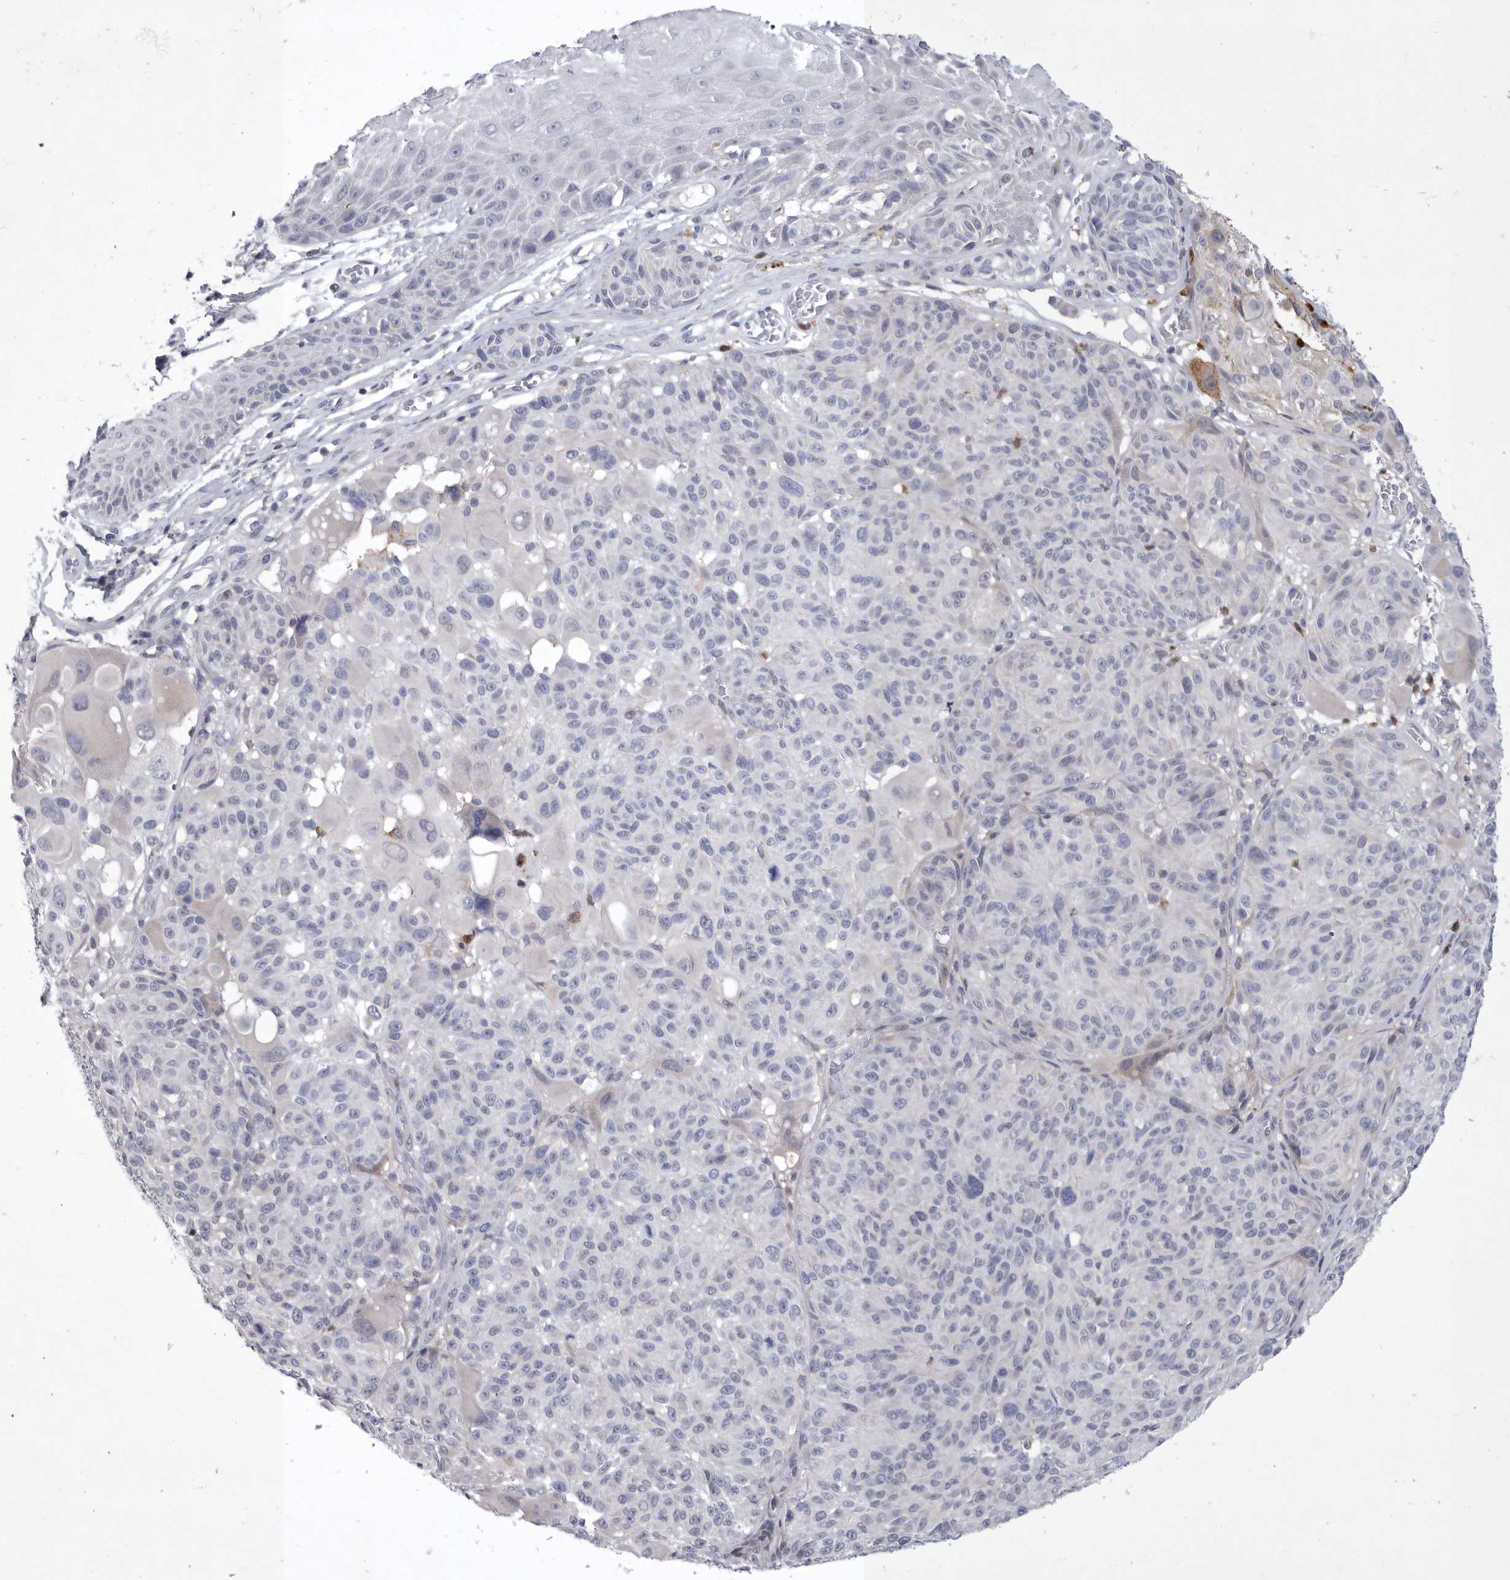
{"staining": {"intensity": "negative", "quantity": "none", "location": "none"}, "tissue": "melanoma", "cell_type": "Tumor cells", "image_type": "cancer", "snomed": [{"axis": "morphology", "description": "Malignant melanoma, NOS"}, {"axis": "topography", "description": "Skin"}], "caption": "An image of human malignant melanoma is negative for staining in tumor cells. The staining is performed using DAB (3,3'-diaminobenzidine) brown chromogen with nuclei counter-stained in using hematoxylin.", "gene": "SIGLEC10", "patient": {"sex": "male", "age": 83}}